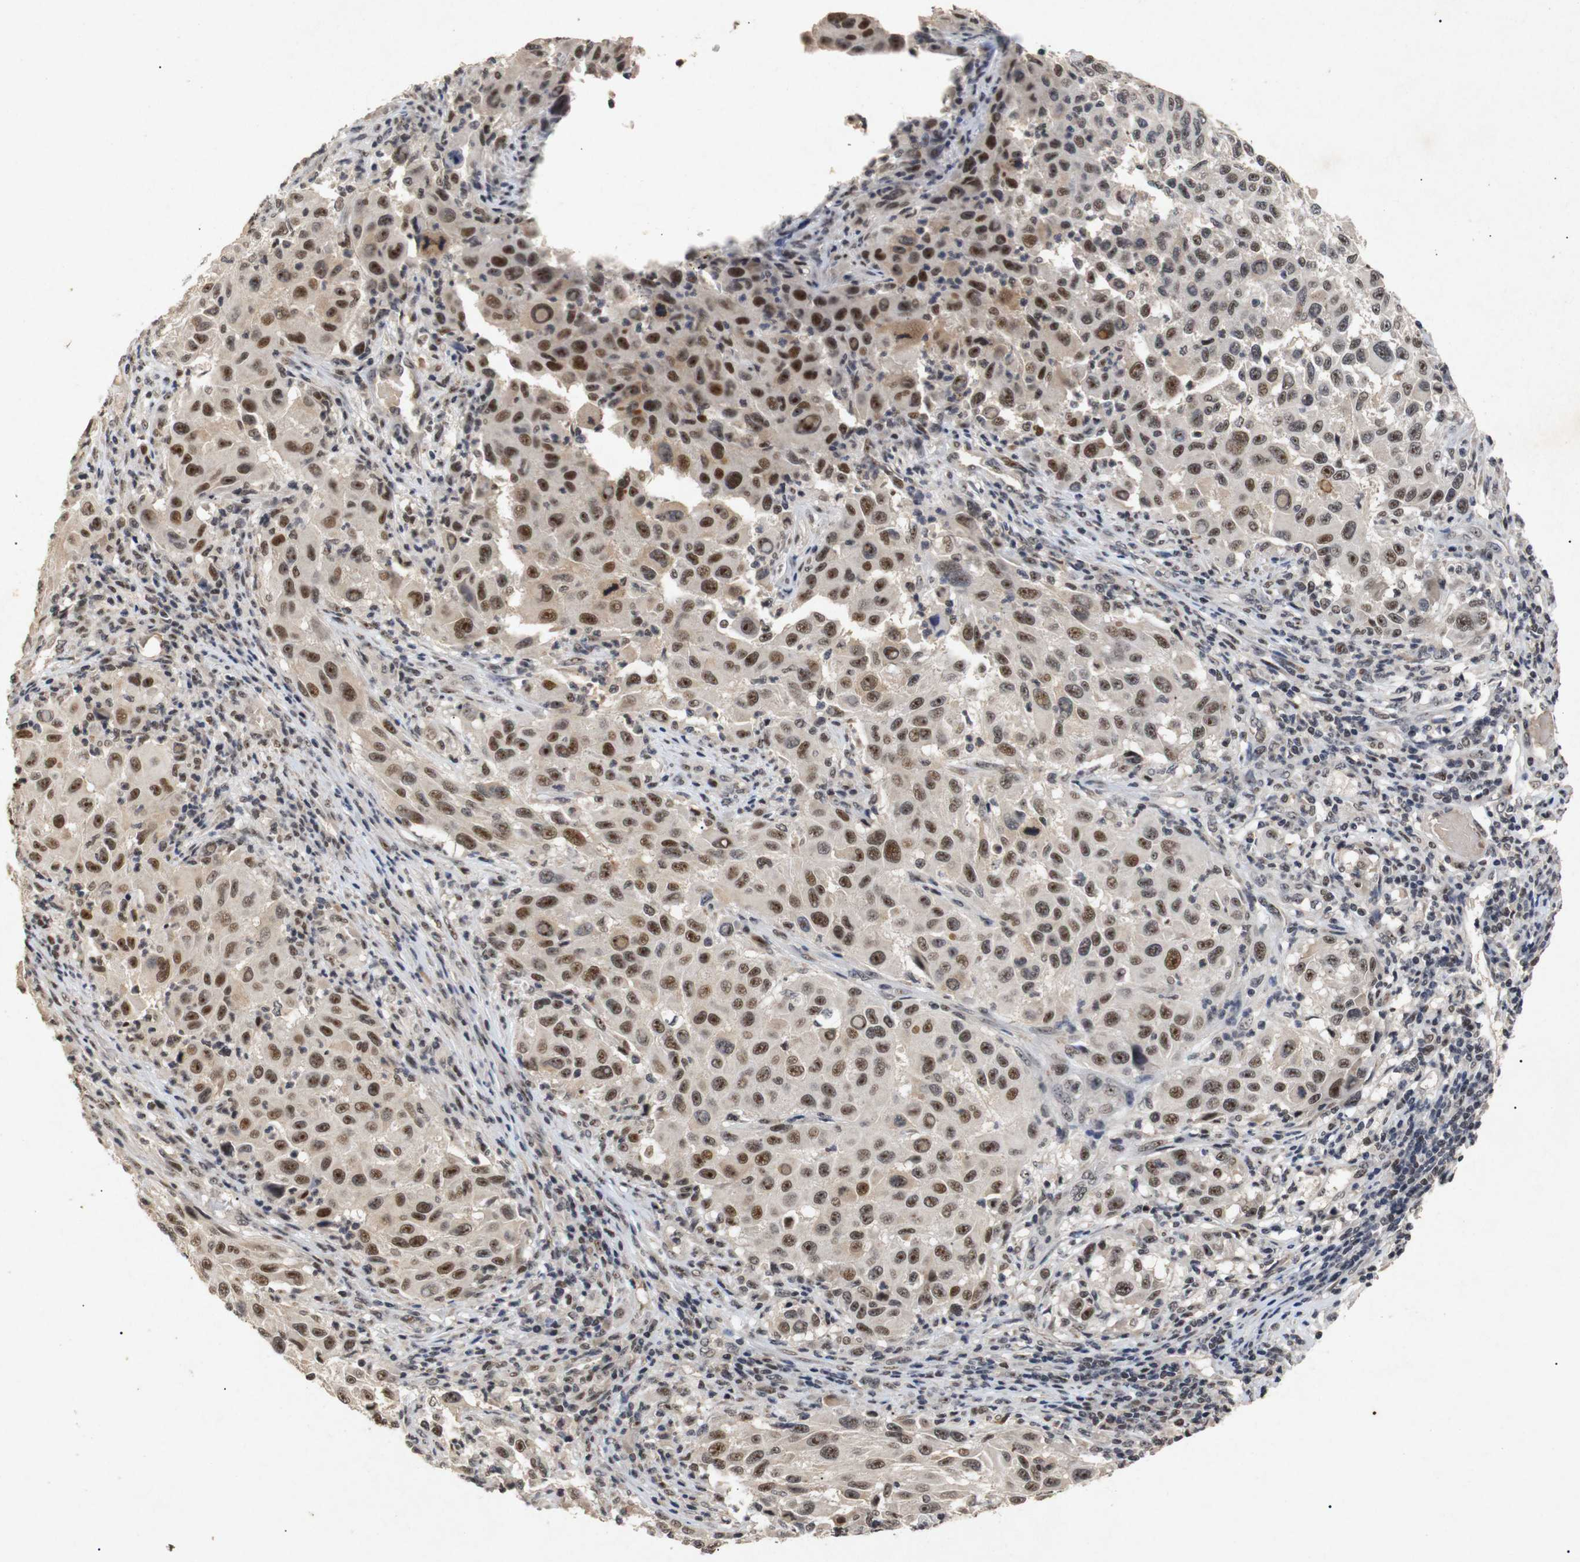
{"staining": {"intensity": "strong", "quantity": ">75%", "location": "nuclear"}, "tissue": "melanoma", "cell_type": "Tumor cells", "image_type": "cancer", "snomed": [{"axis": "morphology", "description": "Malignant melanoma, Metastatic site"}, {"axis": "topography", "description": "Lymph node"}], "caption": "A photomicrograph of human malignant melanoma (metastatic site) stained for a protein shows strong nuclear brown staining in tumor cells.", "gene": "PARN", "patient": {"sex": "male", "age": 61}}